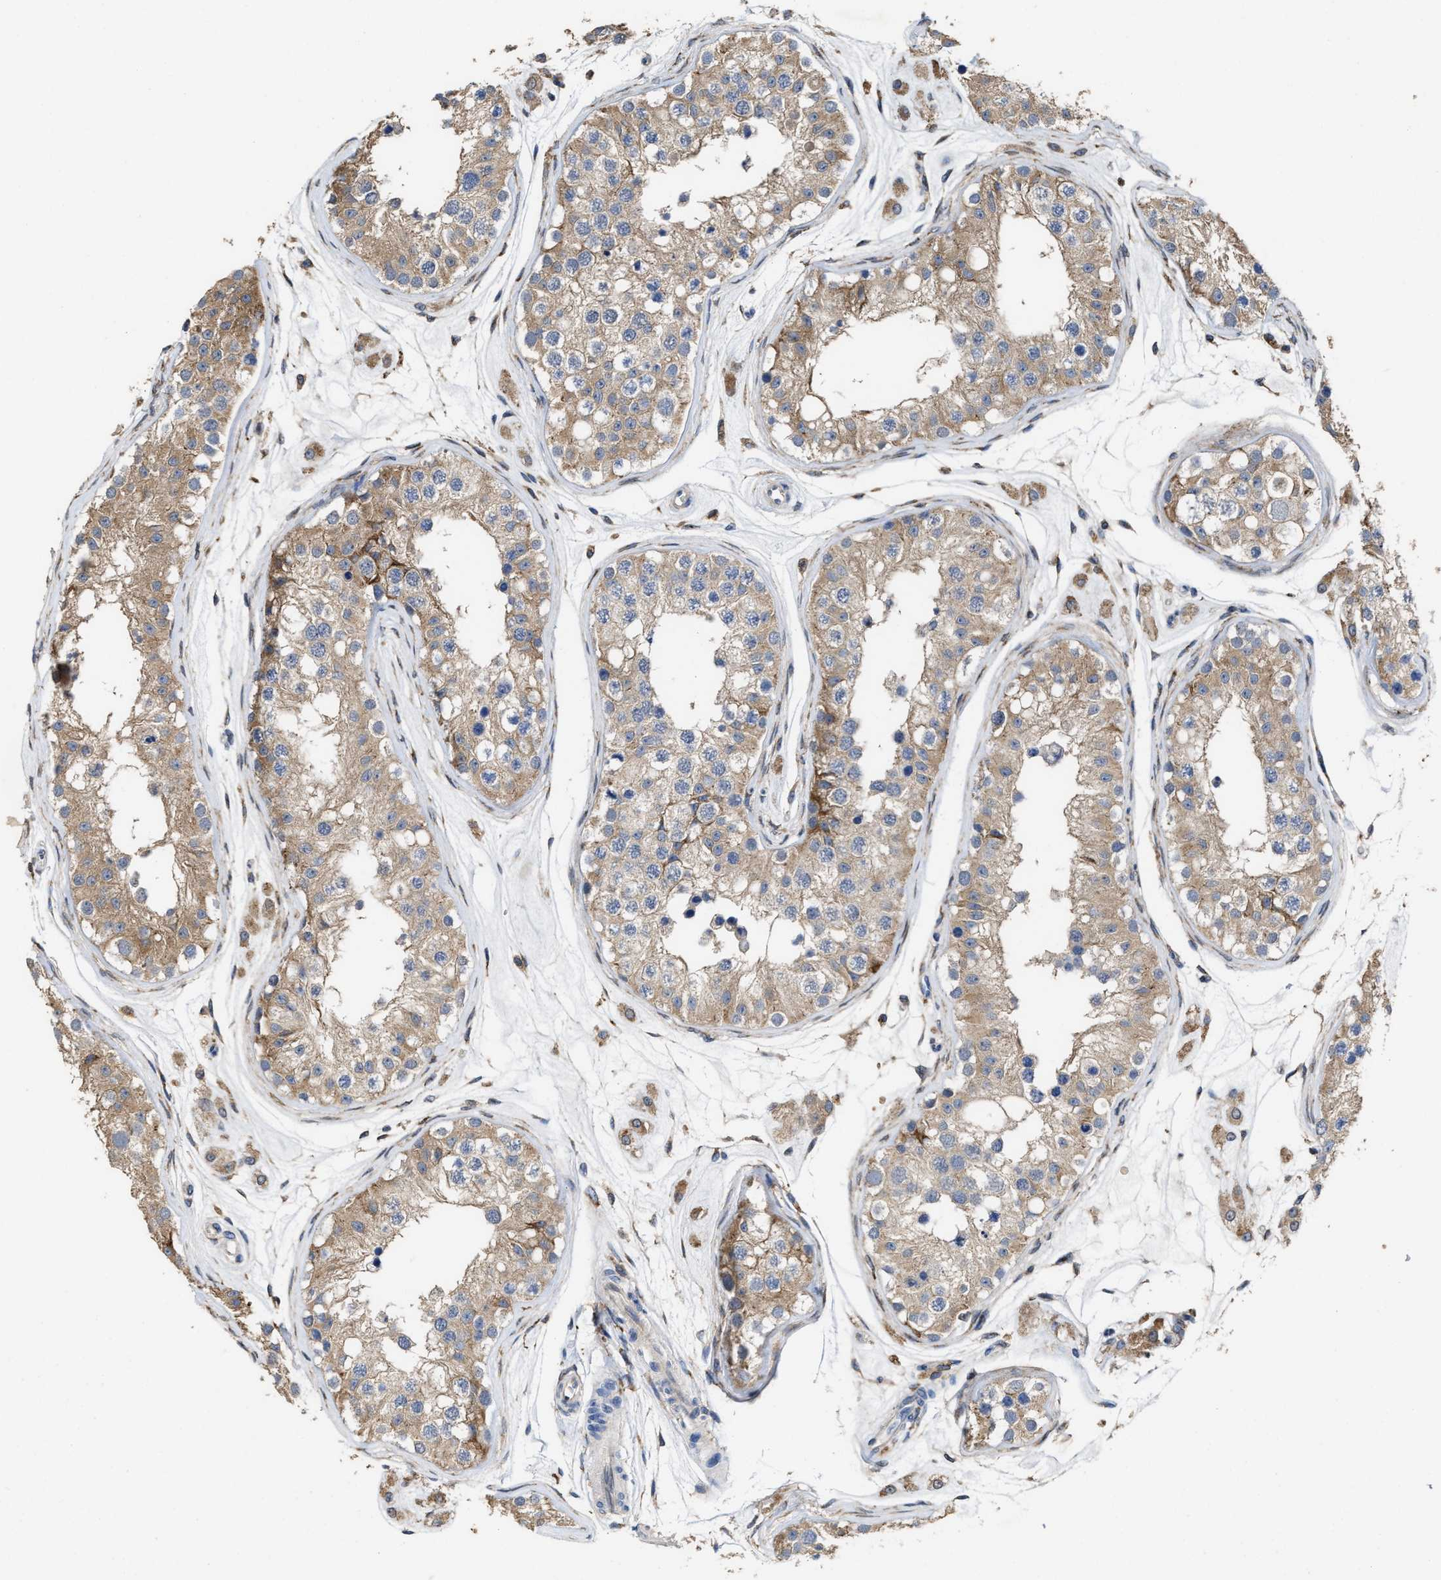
{"staining": {"intensity": "weak", "quantity": ">75%", "location": "cytoplasmic/membranous"}, "tissue": "testis", "cell_type": "Cells in seminiferous ducts", "image_type": "normal", "snomed": [{"axis": "morphology", "description": "Normal tissue, NOS"}, {"axis": "morphology", "description": "Adenocarcinoma, metastatic, NOS"}, {"axis": "topography", "description": "Testis"}], "caption": "Benign testis reveals weak cytoplasmic/membranous positivity in approximately >75% of cells in seminiferous ducts, visualized by immunohistochemistry. The staining was performed using DAB, with brown indicating positive protein expression. Nuclei are stained blue with hematoxylin.", "gene": "FGD3", "patient": {"sex": "male", "age": 26}}